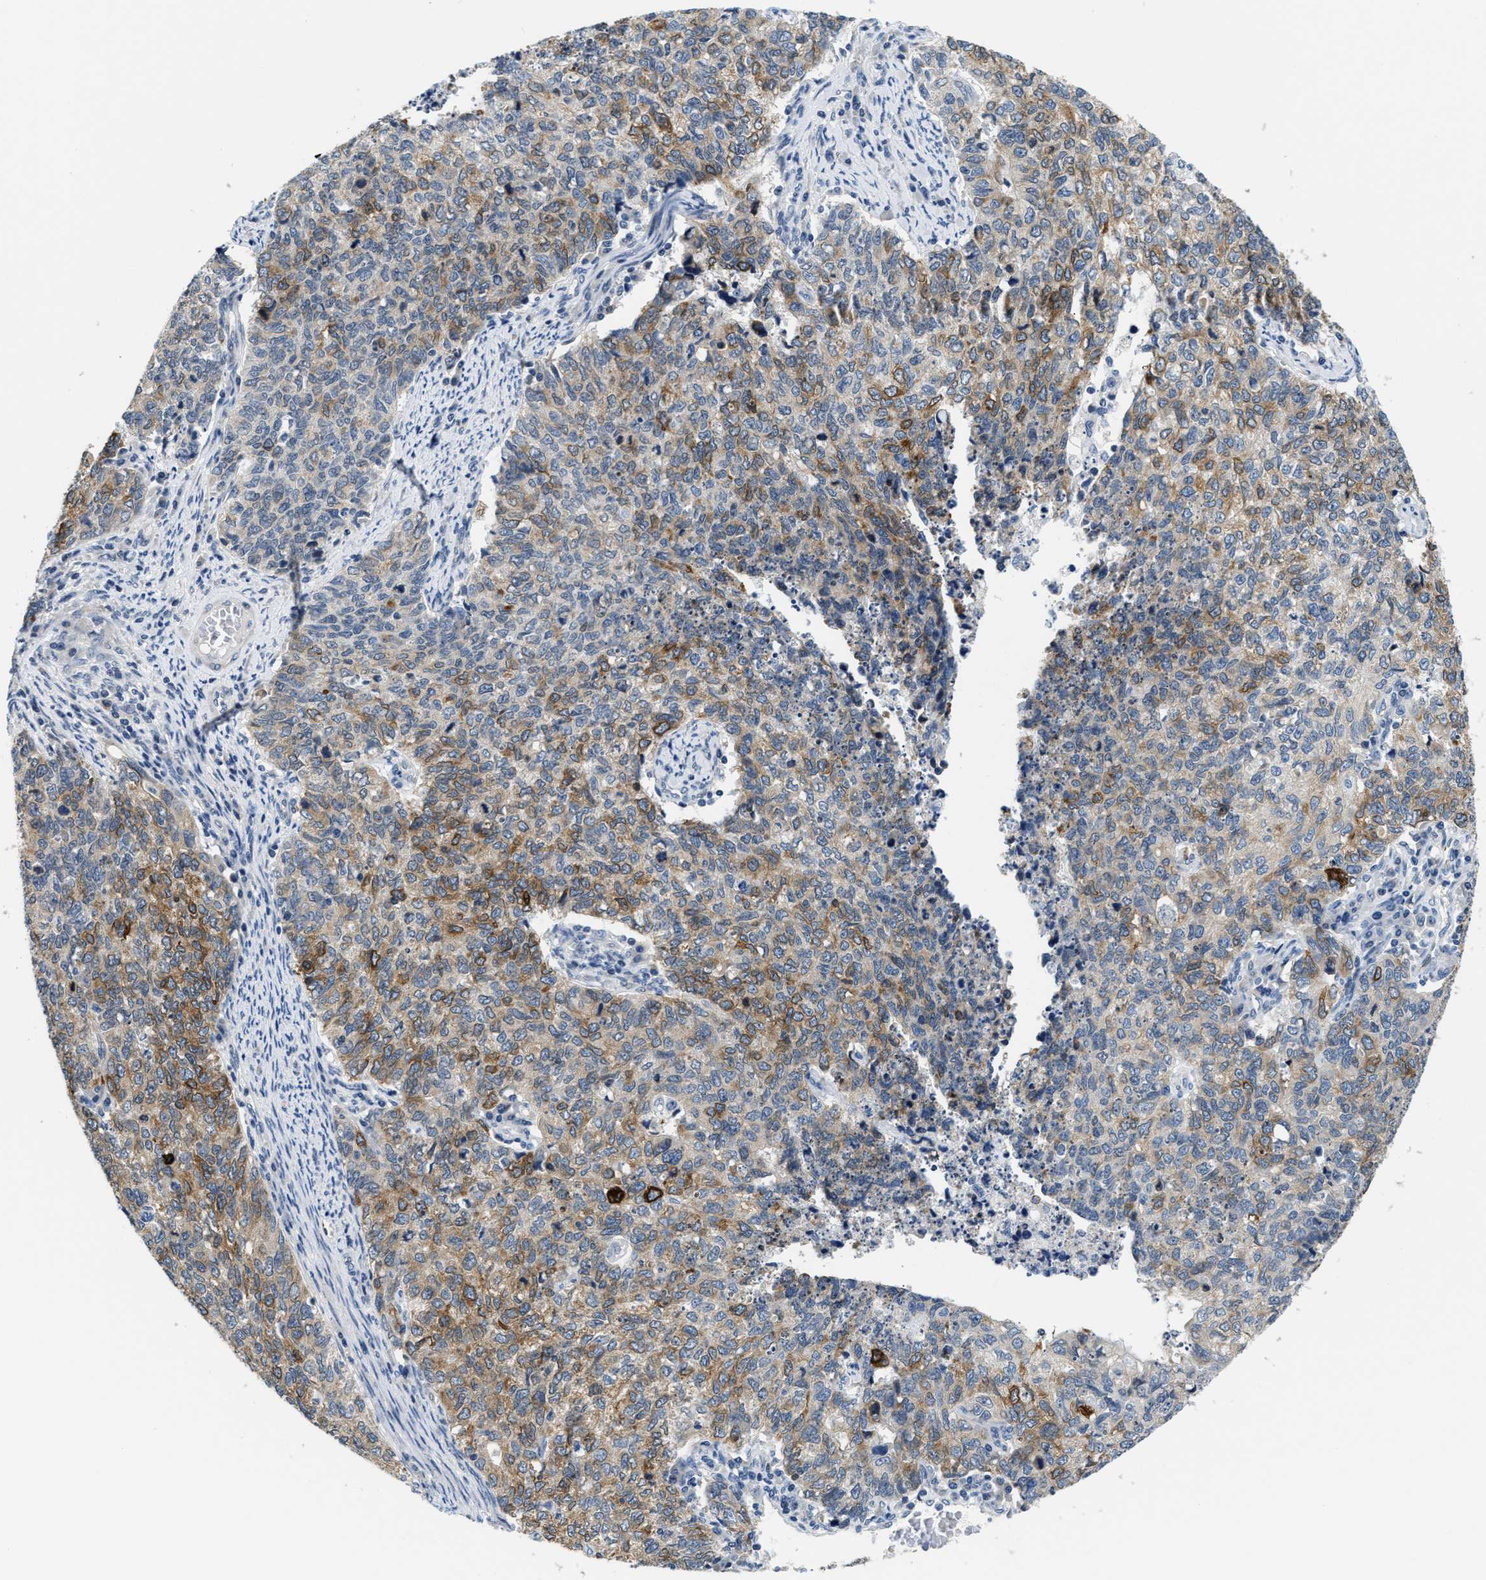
{"staining": {"intensity": "moderate", "quantity": ">75%", "location": "cytoplasmic/membranous"}, "tissue": "cervical cancer", "cell_type": "Tumor cells", "image_type": "cancer", "snomed": [{"axis": "morphology", "description": "Squamous cell carcinoma, NOS"}, {"axis": "topography", "description": "Cervix"}], "caption": "Cervical cancer was stained to show a protein in brown. There is medium levels of moderate cytoplasmic/membranous staining in about >75% of tumor cells. The staining was performed using DAB (3,3'-diaminobenzidine), with brown indicating positive protein expression. Nuclei are stained blue with hematoxylin.", "gene": "CLGN", "patient": {"sex": "female", "age": 63}}